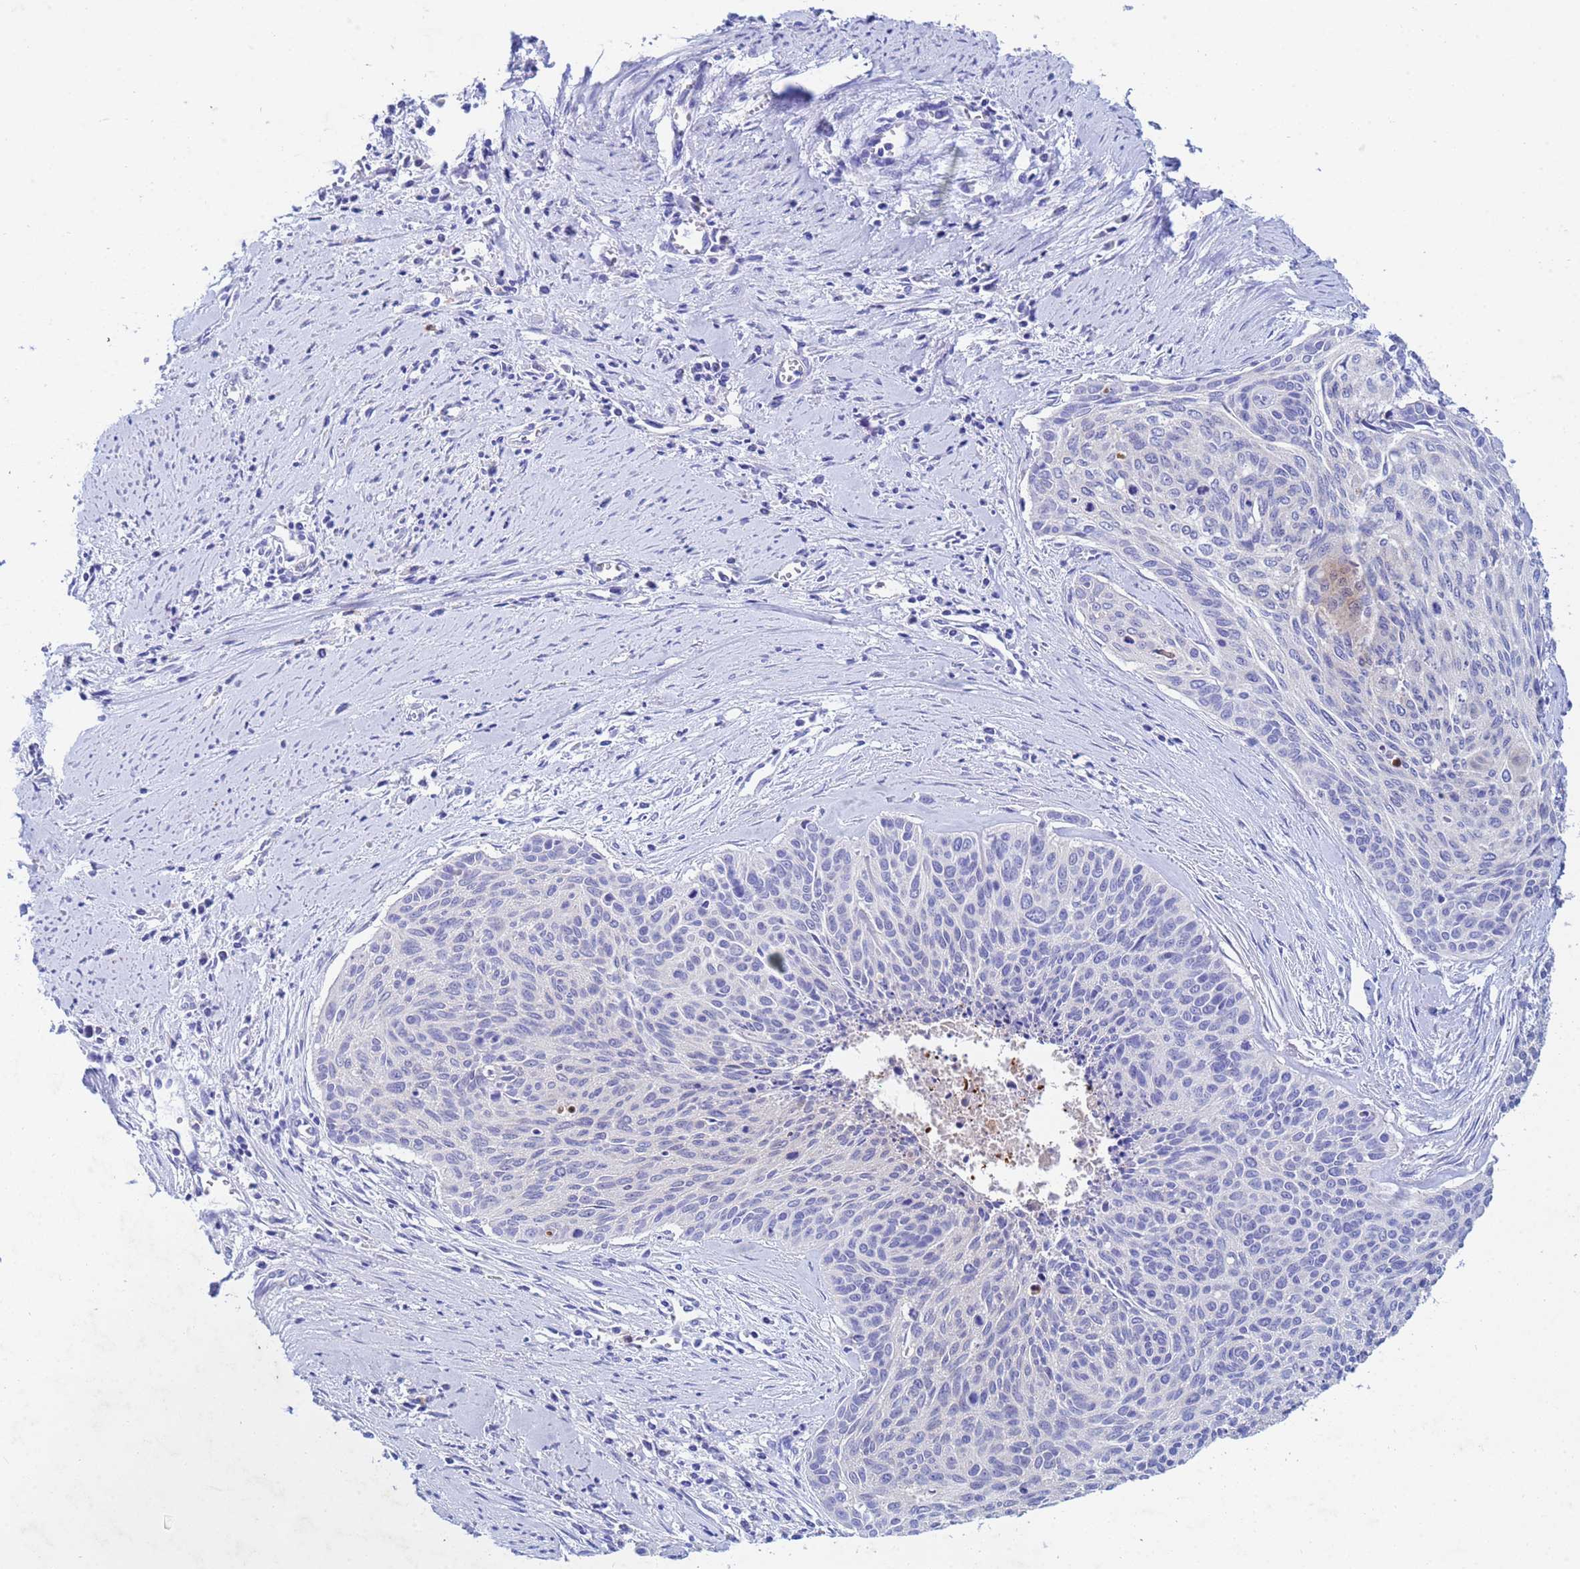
{"staining": {"intensity": "negative", "quantity": "none", "location": "none"}, "tissue": "cervical cancer", "cell_type": "Tumor cells", "image_type": "cancer", "snomed": [{"axis": "morphology", "description": "Squamous cell carcinoma, NOS"}, {"axis": "topography", "description": "Cervix"}], "caption": "This histopathology image is of squamous cell carcinoma (cervical) stained with IHC to label a protein in brown with the nuclei are counter-stained blue. There is no expression in tumor cells. (Stains: DAB (3,3'-diaminobenzidine) immunohistochemistry with hematoxylin counter stain, Microscopy: brightfield microscopy at high magnification).", "gene": "CSTB", "patient": {"sex": "female", "age": 55}}